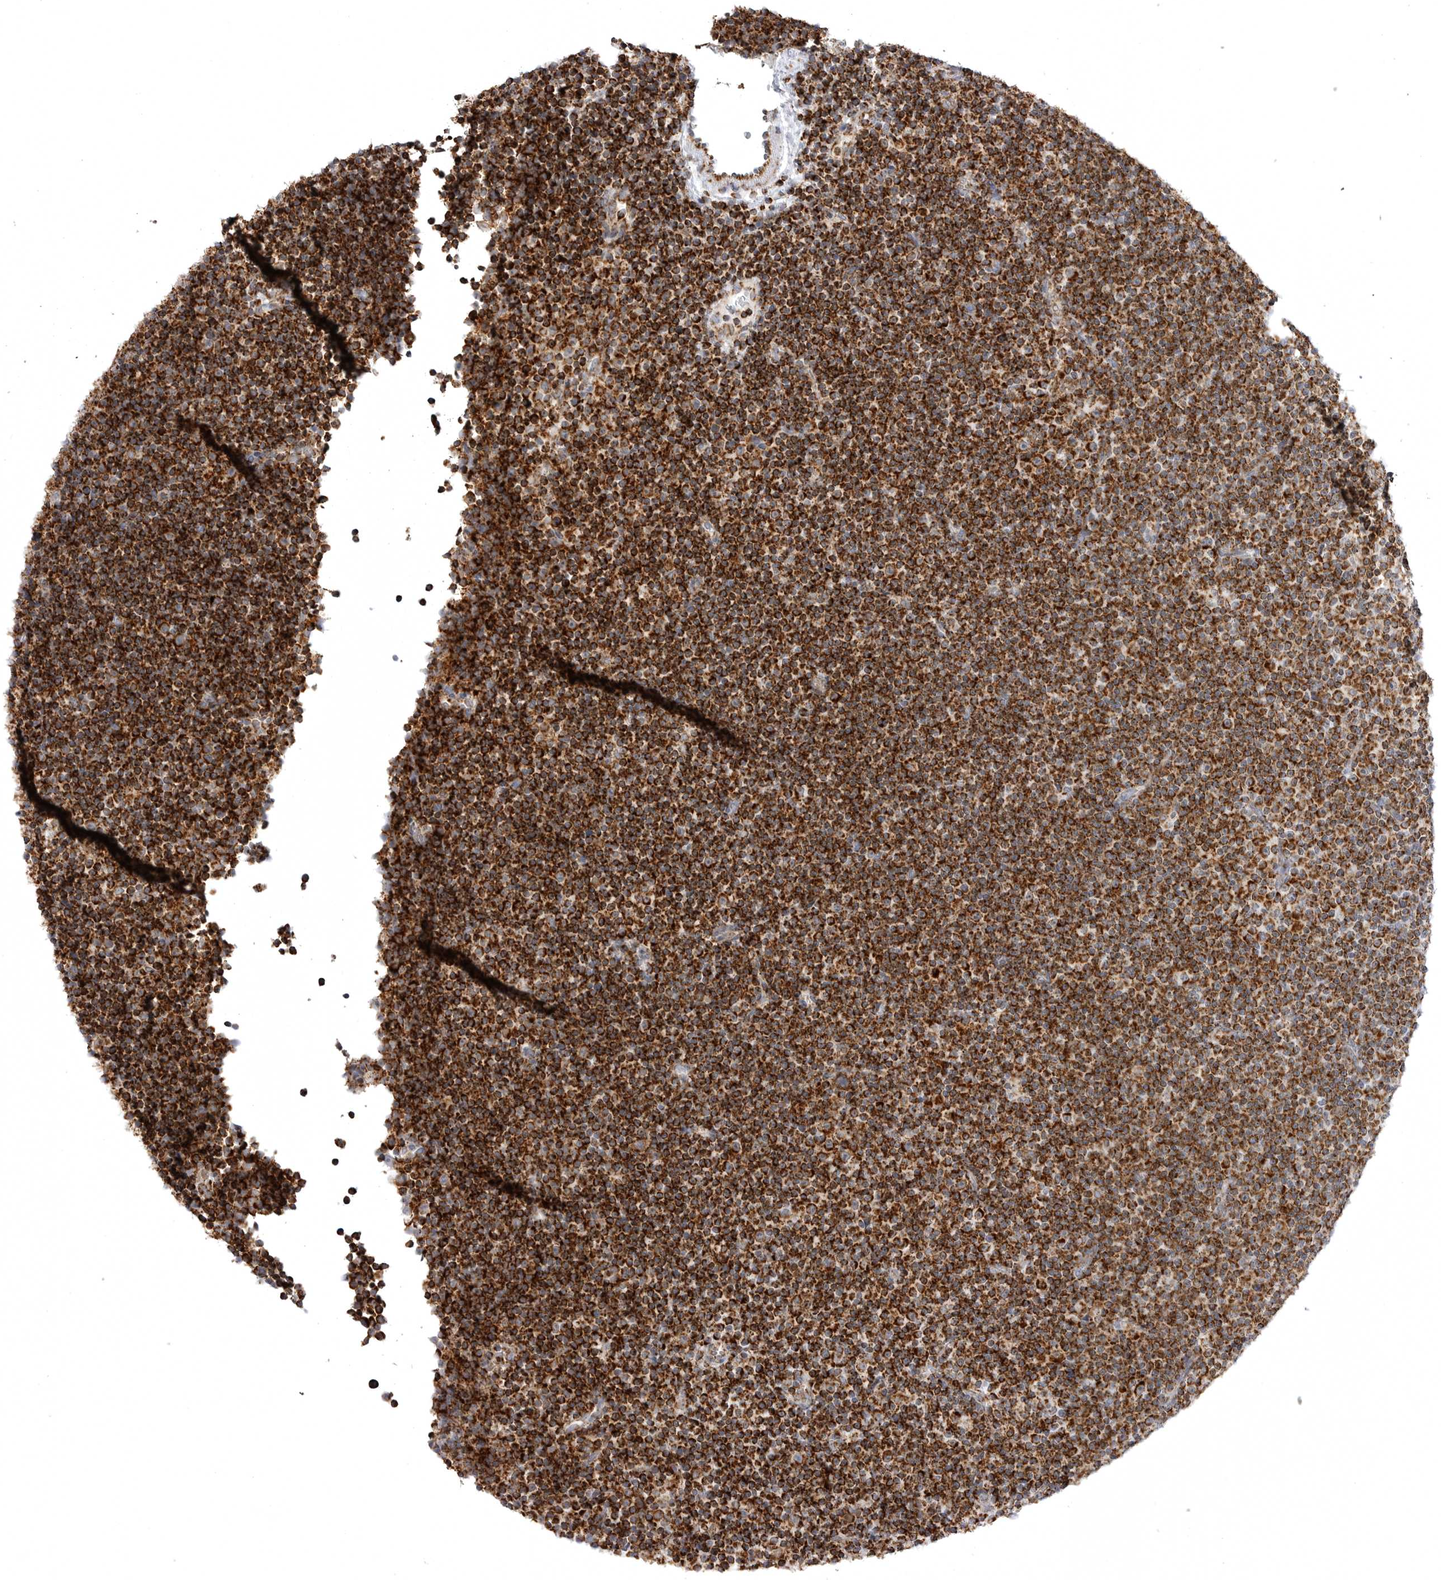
{"staining": {"intensity": "strong", "quantity": ">75%", "location": "cytoplasmic/membranous"}, "tissue": "lymphoma", "cell_type": "Tumor cells", "image_type": "cancer", "snomed": [{"axis": "morphology", "description": "Malignant lymphoma, non-Hodgkin's type, Low grade"}, {"axis": "topography", "description": "Lymph node"}], "caption": "Brown immunohistochemical staining in lymphoma shows strong cytoplasmic/membranous positivity in about >75% of tumor cells.", "gene": "TUFM", "patient": {"sex": "female", "age": 67}}